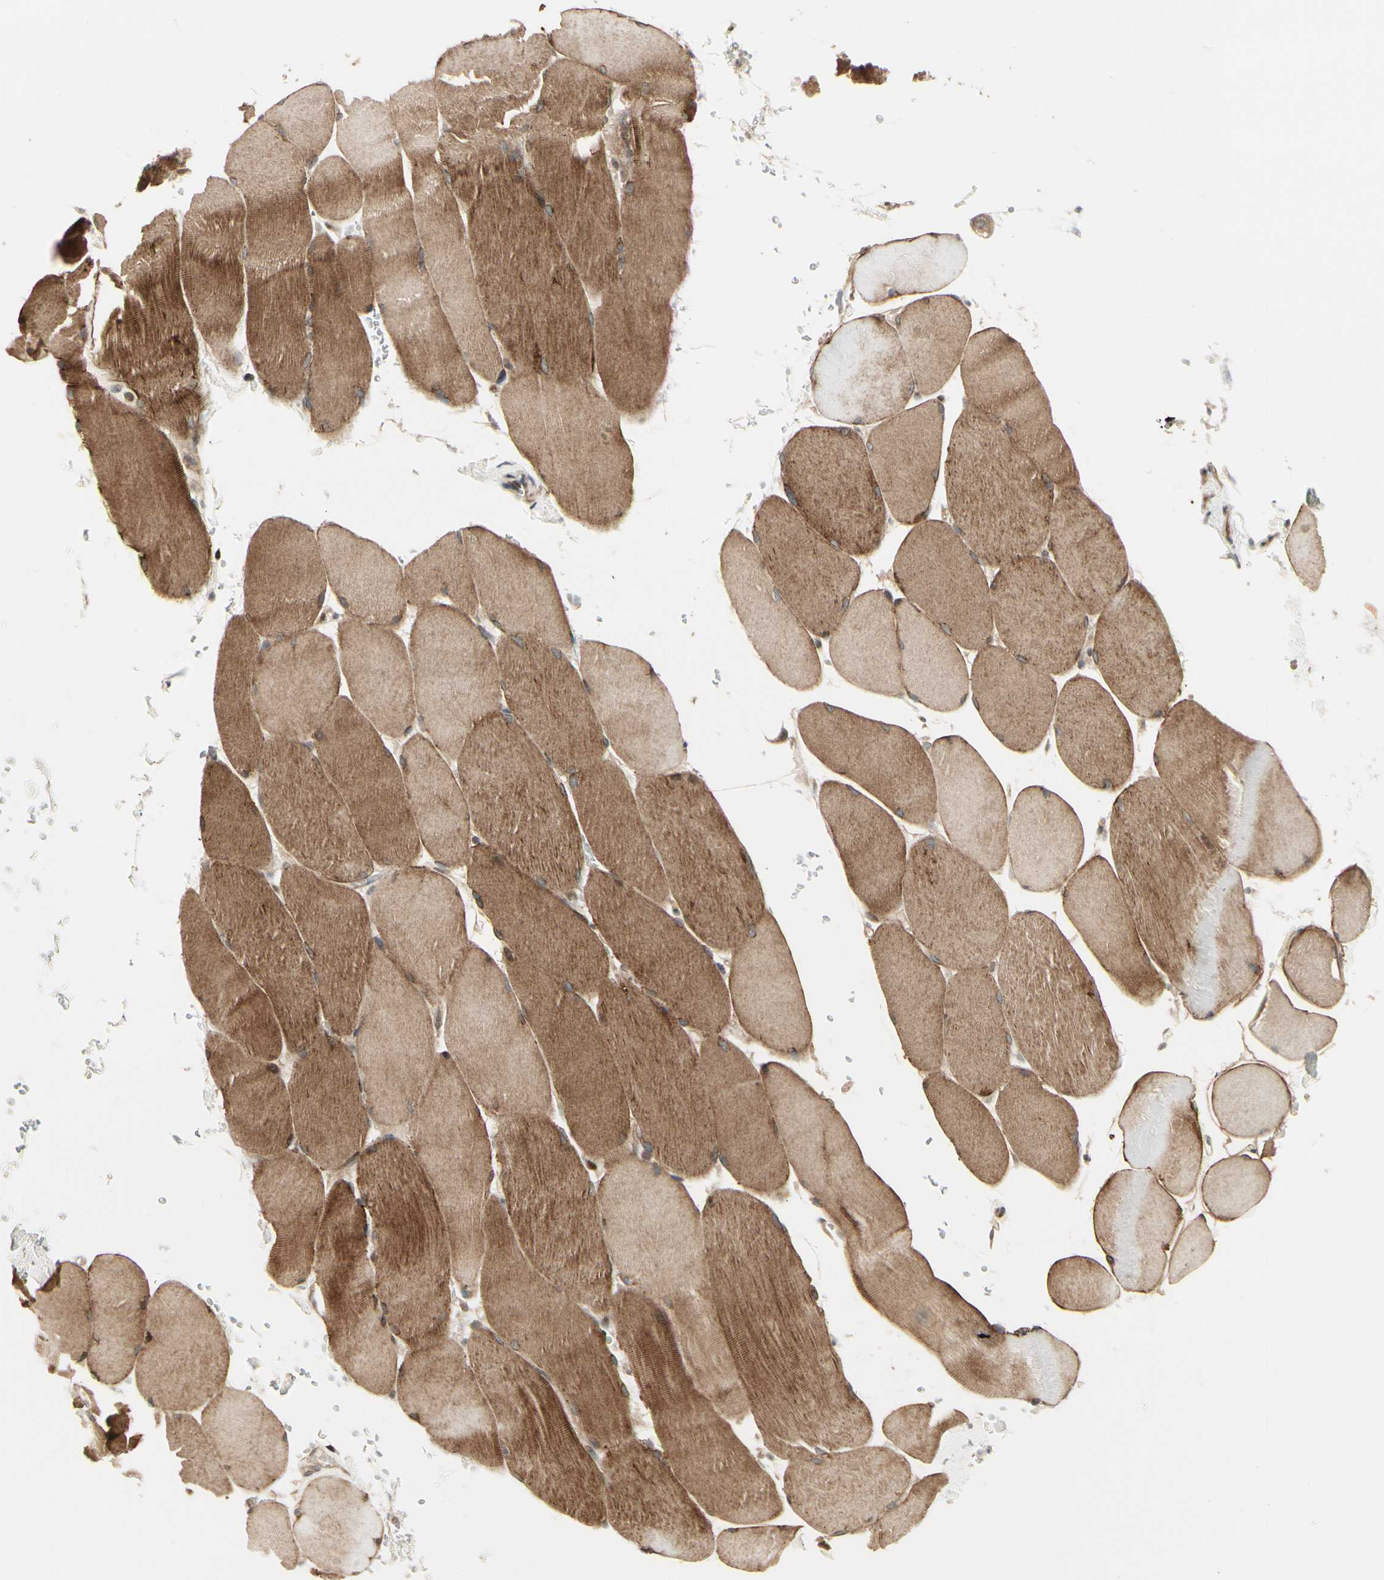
{"staining": {"intensity": "moderate", "quantity": ">75%", "location": "cytoplasmic/membranous"}, "tissue": "skeletal muscle", "cell_type": "Myocytes", "image_type": "normal", "snomed": [{"axis": "morphology", "description": "Normal tissue, NOS"}, {"axis": "topography", "description": "Skin"}, {"axis": "topography", "description": "Skeletal muscle"}], "caption": "This is an image of immunohistochemistry staining of normal skeletal muscle, which shows moderate positivity in the cytoplasmic/membranous of myocytes.", "gene": "SVBP", "patient": {"sex": "male", "age": 83}}